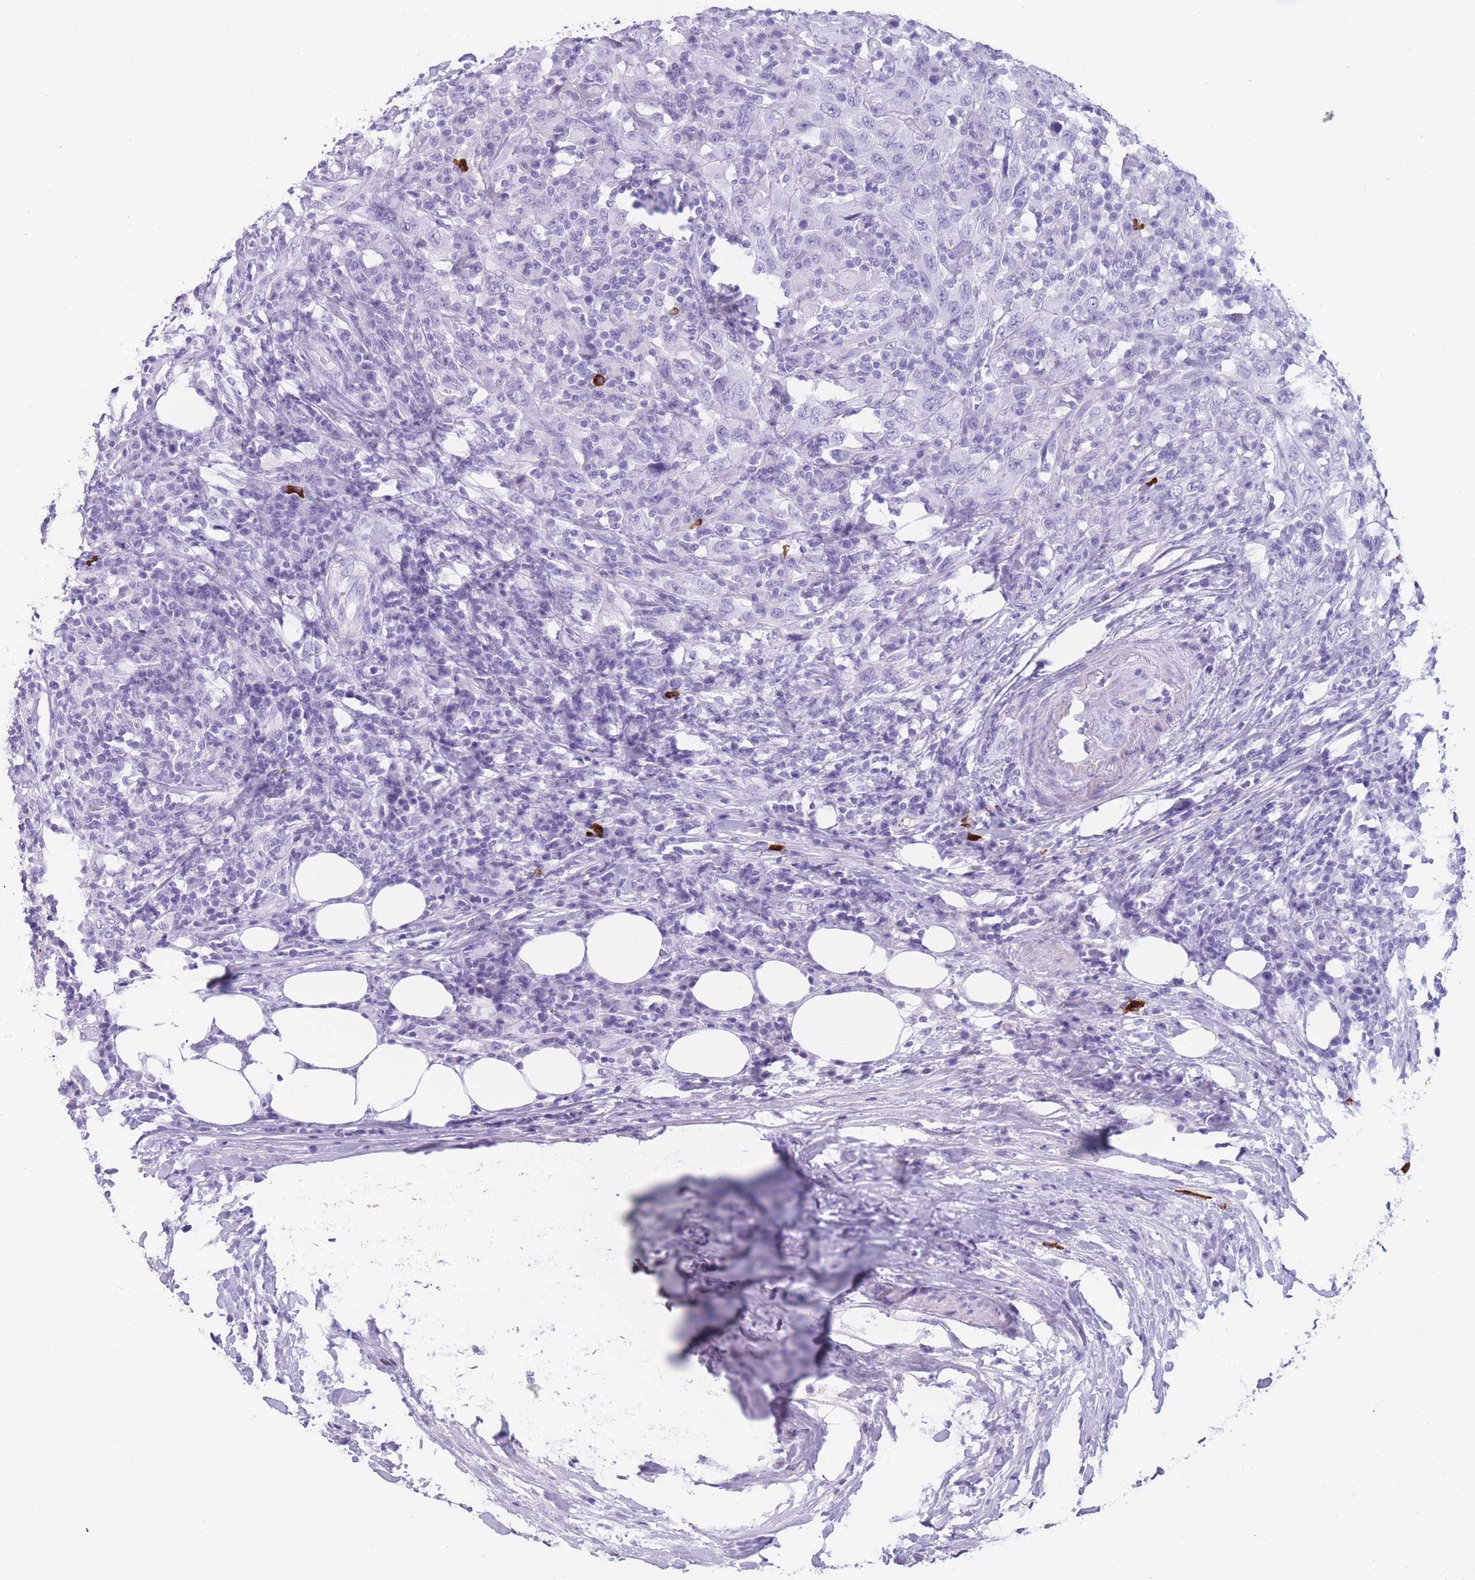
{"staining": {"intensity": "negative", "quantity": "none", "location": "none"}, "tissue": "urothelial cancer", "cell_type": "Tumor cells", "image_type": "cancer", "snomed": [{"axis": "morphology", "description": "Urothelial carcinoma, High grade"}, {"axis": "topography", "description": "Urinary bladder"}], "caption": "This is an immunohistochemistry (IHC) photomicrograph of urothelial cancer. There is no staining in tumor cells.", "gene": "TNFSF11", "patient": {"sex": "male", "age": 61}}